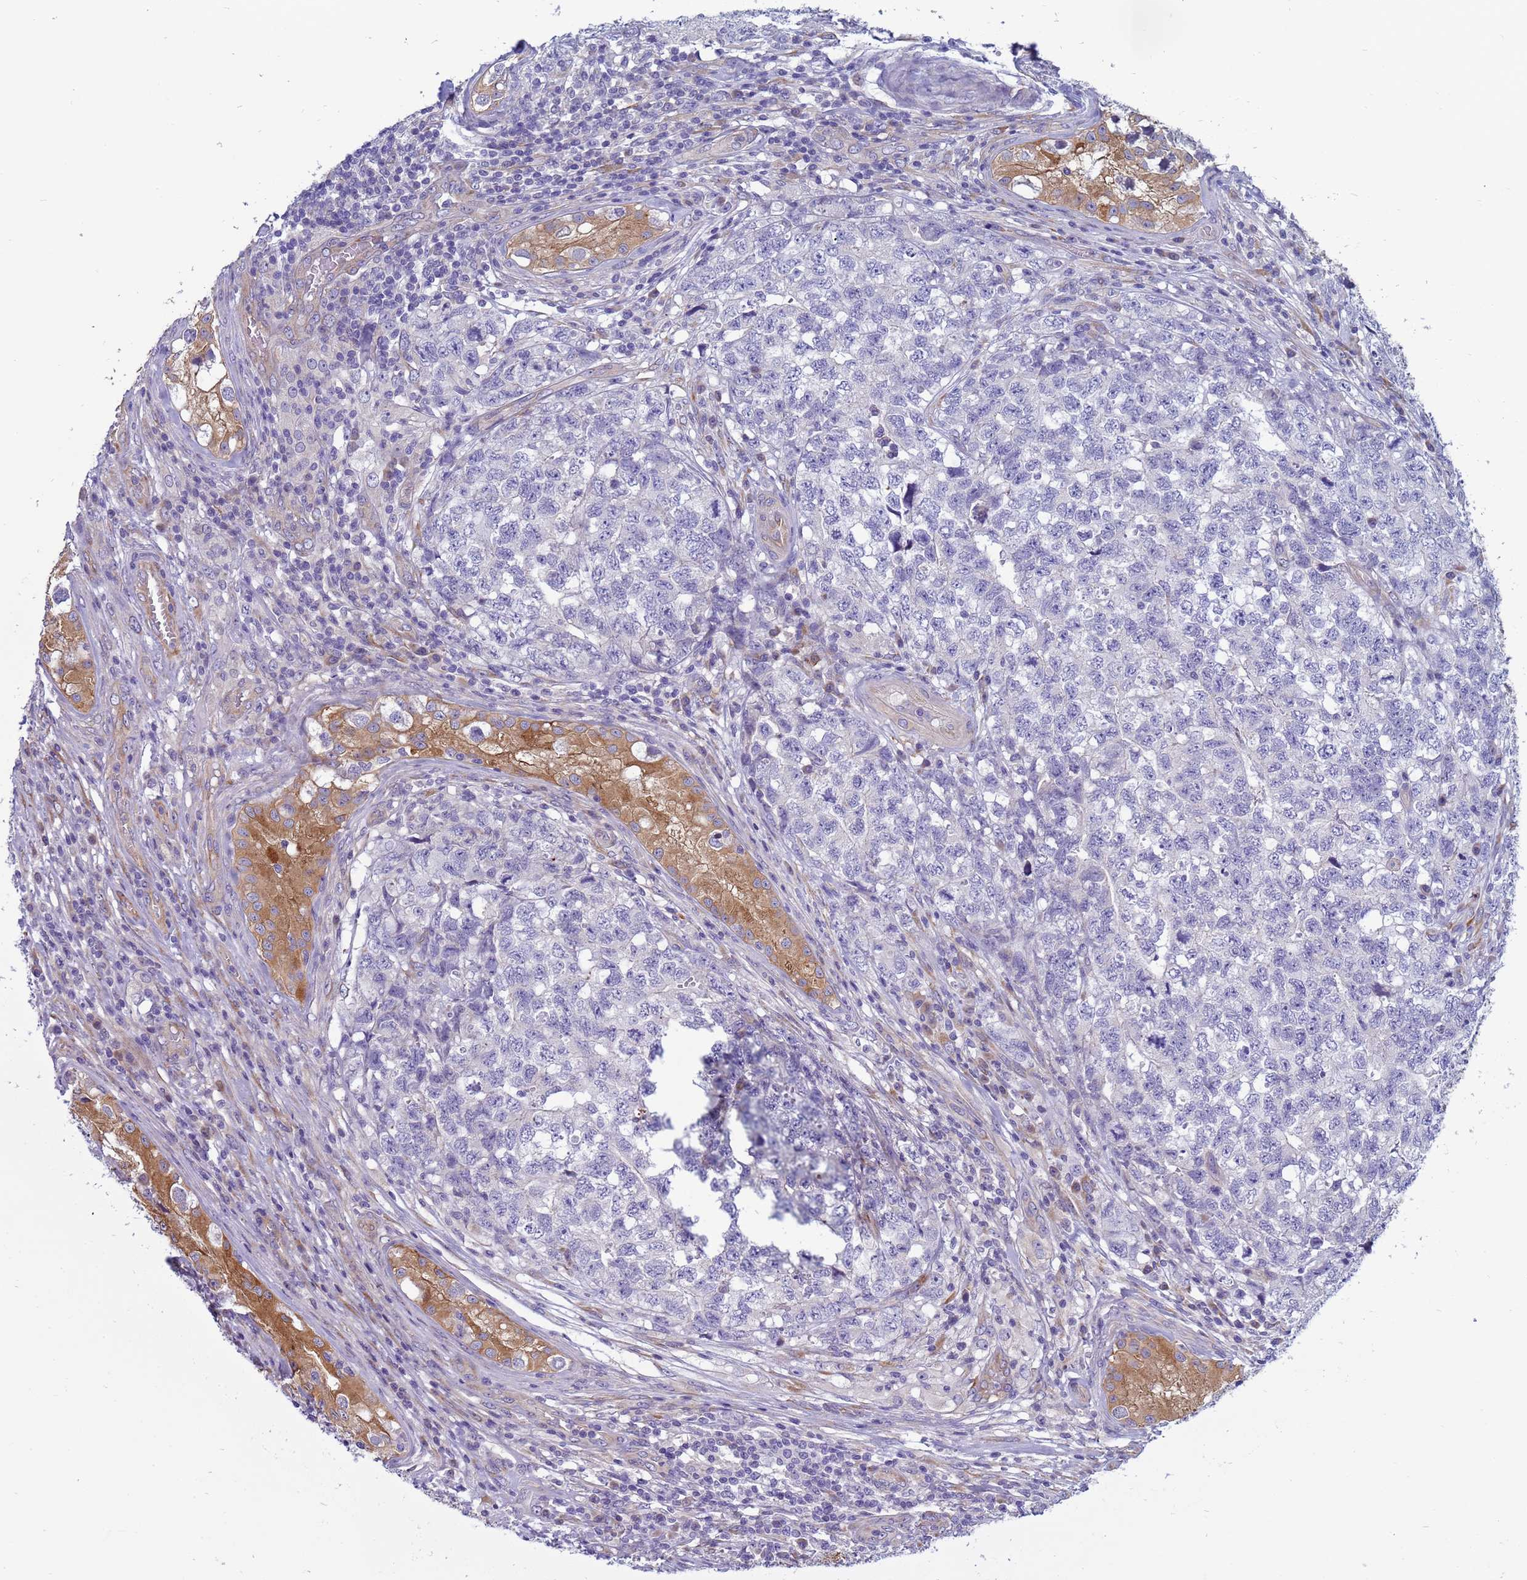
{"staining": {"intensity": "negative", "quantity": "none", "location": "none"}, "tissue": "testis cancer", "cell_type": "Tumor cells", "image_type": "cancer", "snomed": [{"axis": "morphology", "description": "Carcinoma, Embryonal, NOS"}, {"axis": "topography", "description": "Testis"}], "caption": "DAB immunohistochemical staining of human testis embryonal carcinoma reveals no significant expression in tumor cells.", "gene": "TRPC6", "patient": {"sex": "male", "age": 31}}